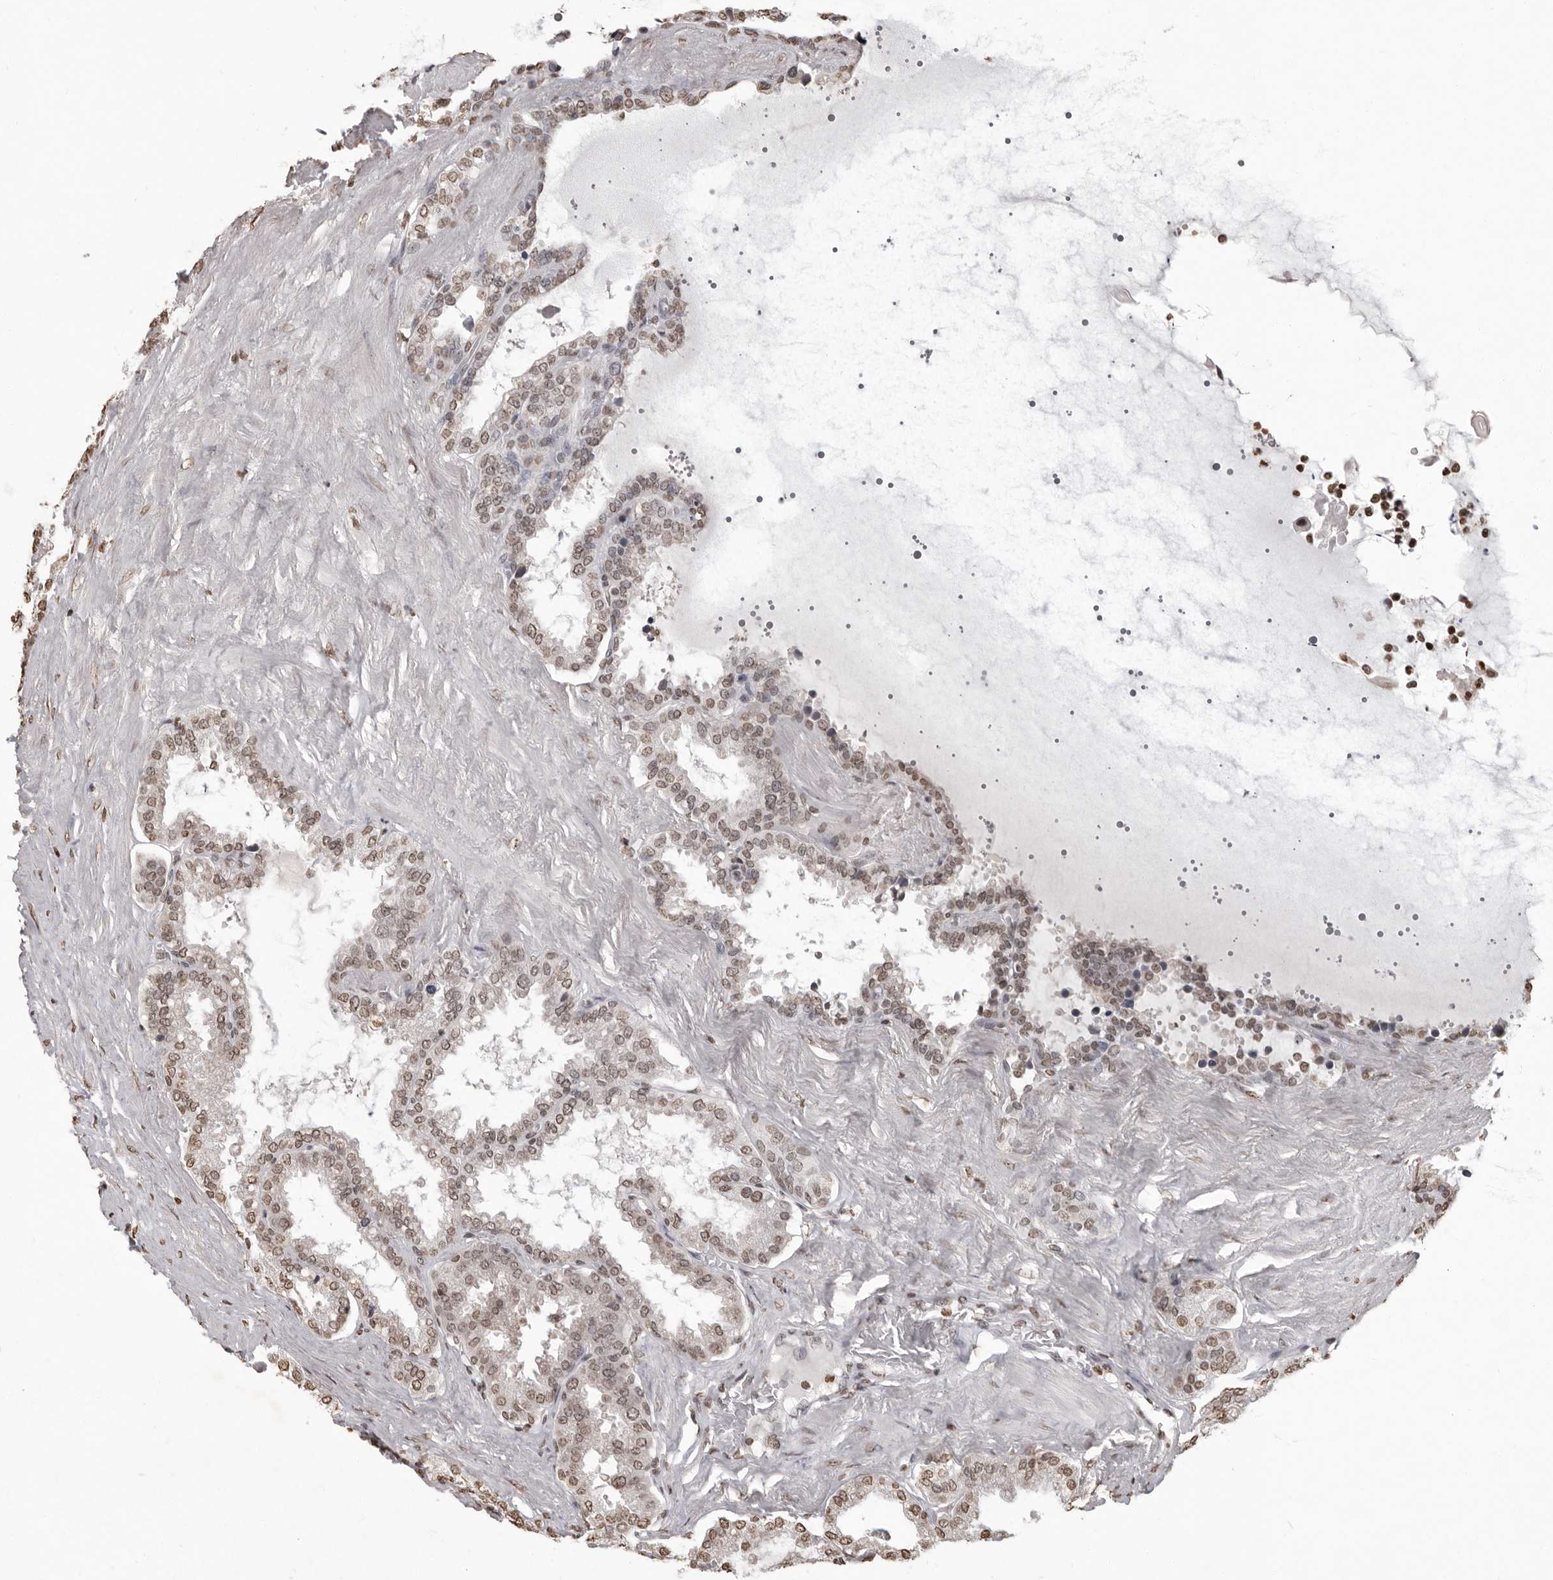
{"staining": {"intensity": "weak", "quantity": ">75%", "location": "nuclear"}, "tissue": "seminal vesicle", "cell_type": "Glandular cells", "image_type": "normal", "snomed": [{"axis": "morphology", "description": "Normal tissue, NOS"}, {"axis": "topography", "description": "Seminal veicle"}], "caption": "Protein analysis of unremarkable seminal vesicle displays weak nuclear staining in about >75% of glandular cells.", "gene": "WDR45", "patient": {"sex": "male", "age": 46}}